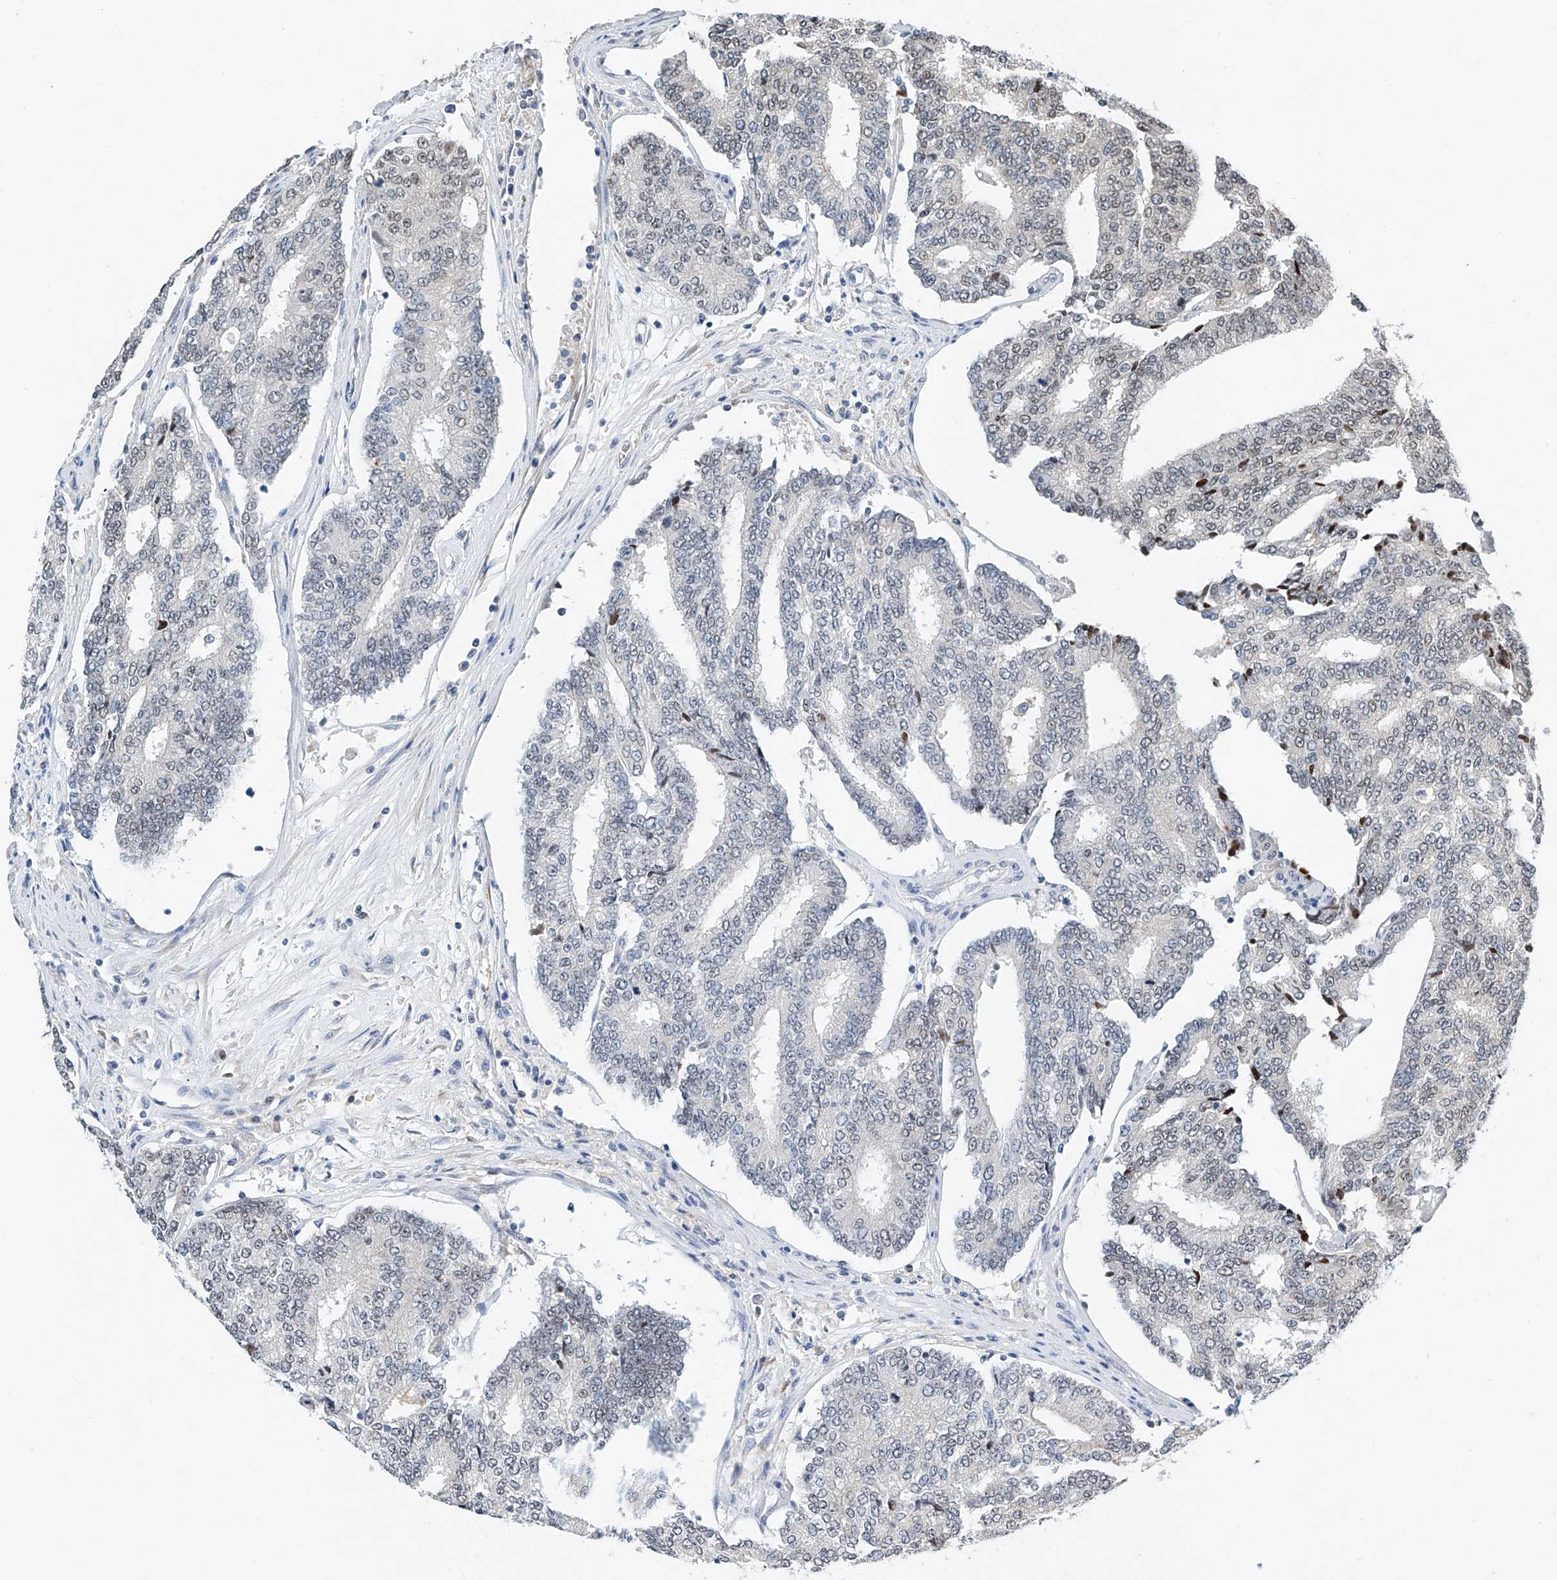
{"staining": {"intensity": "negative", "quantity": "none", "location": "none"}, "tissue": "prostate cancer", "cell_type": "Tumor cells", "image_type": "cancer", "snomed": [{"axis": "morphology", "description": "Normal tissue, NOS"}, {"axis": "morphology", "description": "Adenocarcinoma, High grade"}, {"axis": "topography", "description": "Prostate"}, {"axis": "topography", "description": "Seminal veicle"}], "caption": "Tumor cells are negative for brown protein staining in prostate cancer (adenocarcinoma (high-grade)).", "gene": "CTDP1", "patient": {"sex": "male", "age": 55}}